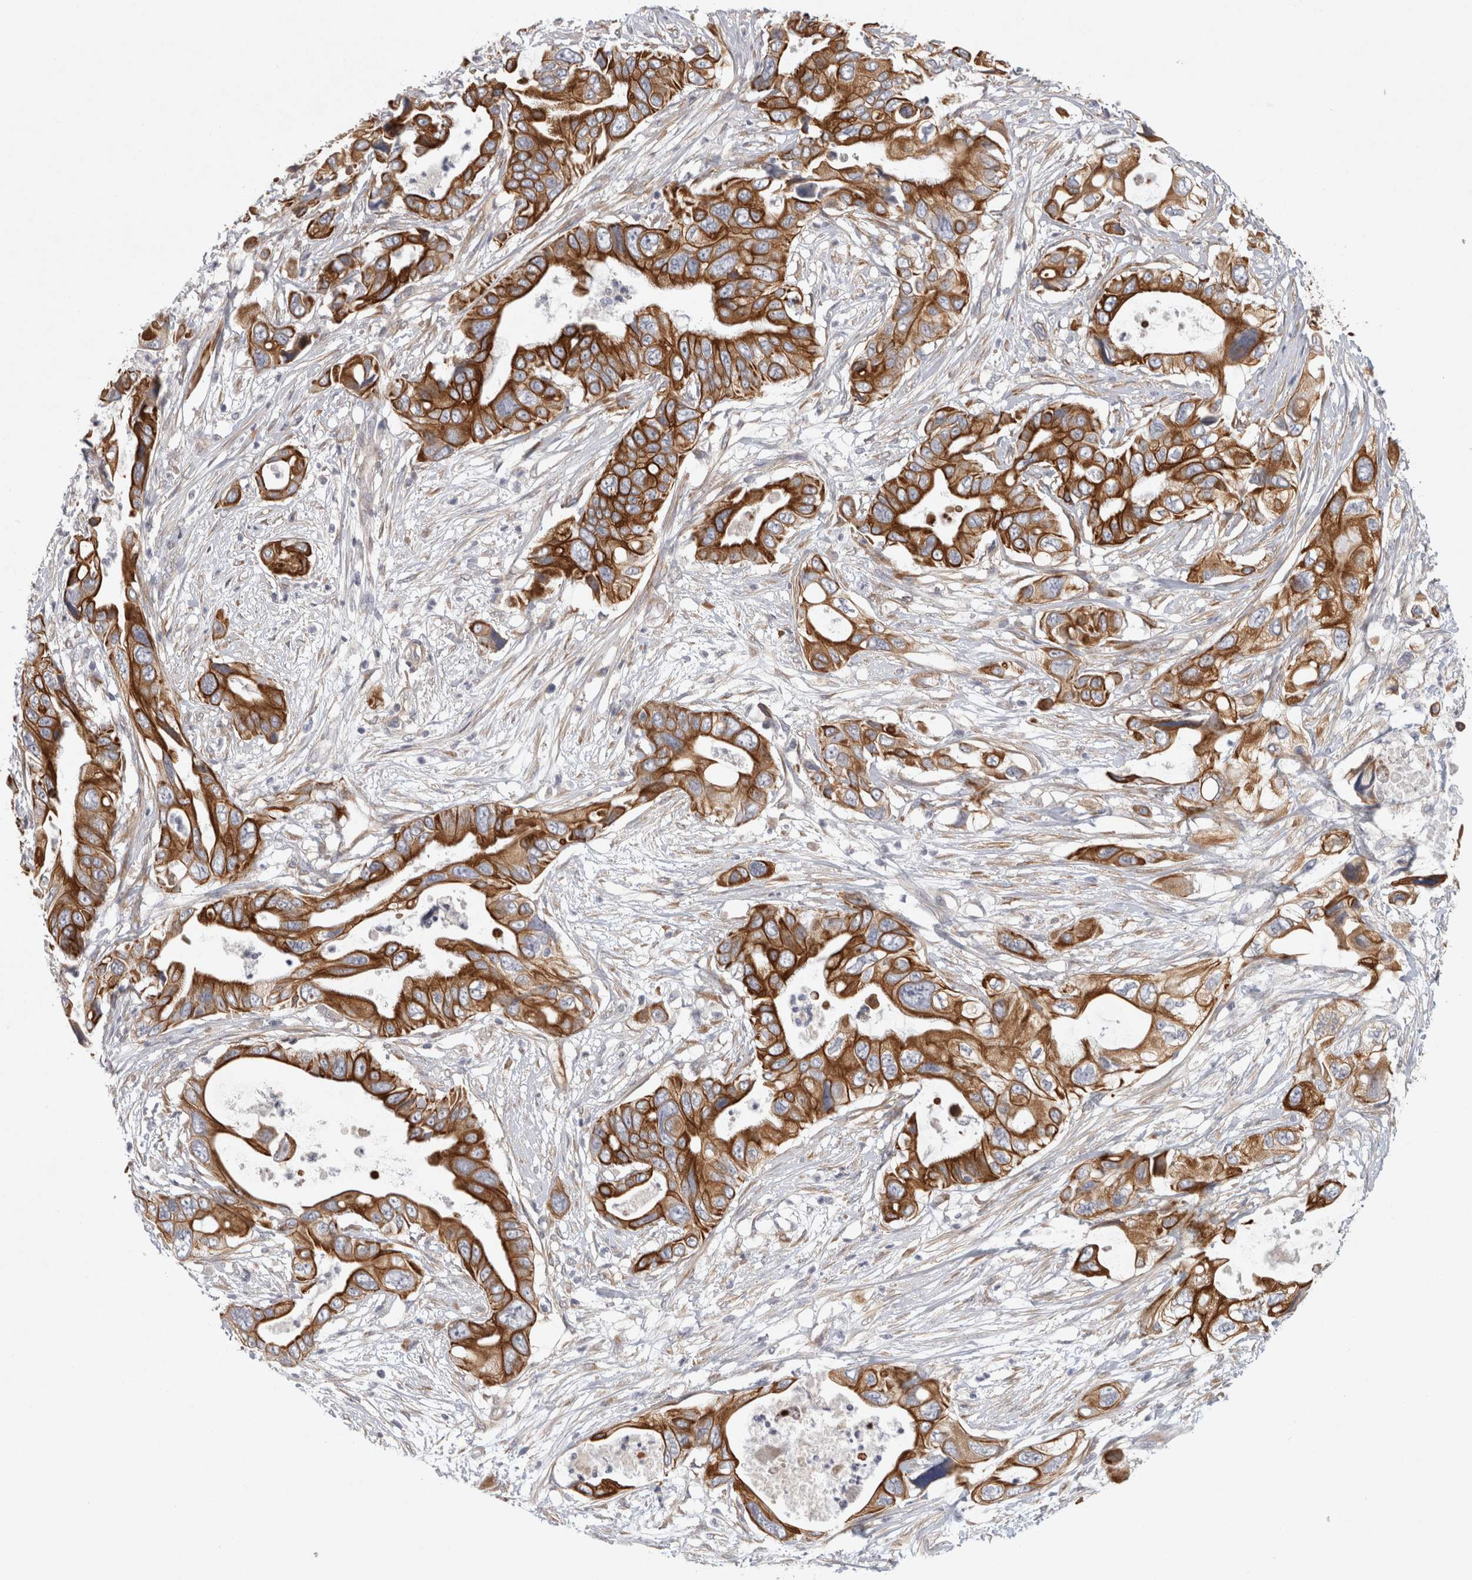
{"staining": {"intensity": "strong", "quantity": ">75%", "location": "cytoplasmic/membranous"}, "tissue": "pancreatic cancer", "cell_type": "Tumor cells", "image_type": "cancer", "snomed": [{"axis": "morphology", "description": "Adenocarcinoma, NOS"}, {"axis": "topography", "description": "Pancreas"}], "caption": "Tumor cells exhibit high levels of strong cytoplasmic/membranous staining in about >75% of cells in pancreatic cancer.", "gene": "BZW2", "patient": {"sex": "male", "age": 66}}